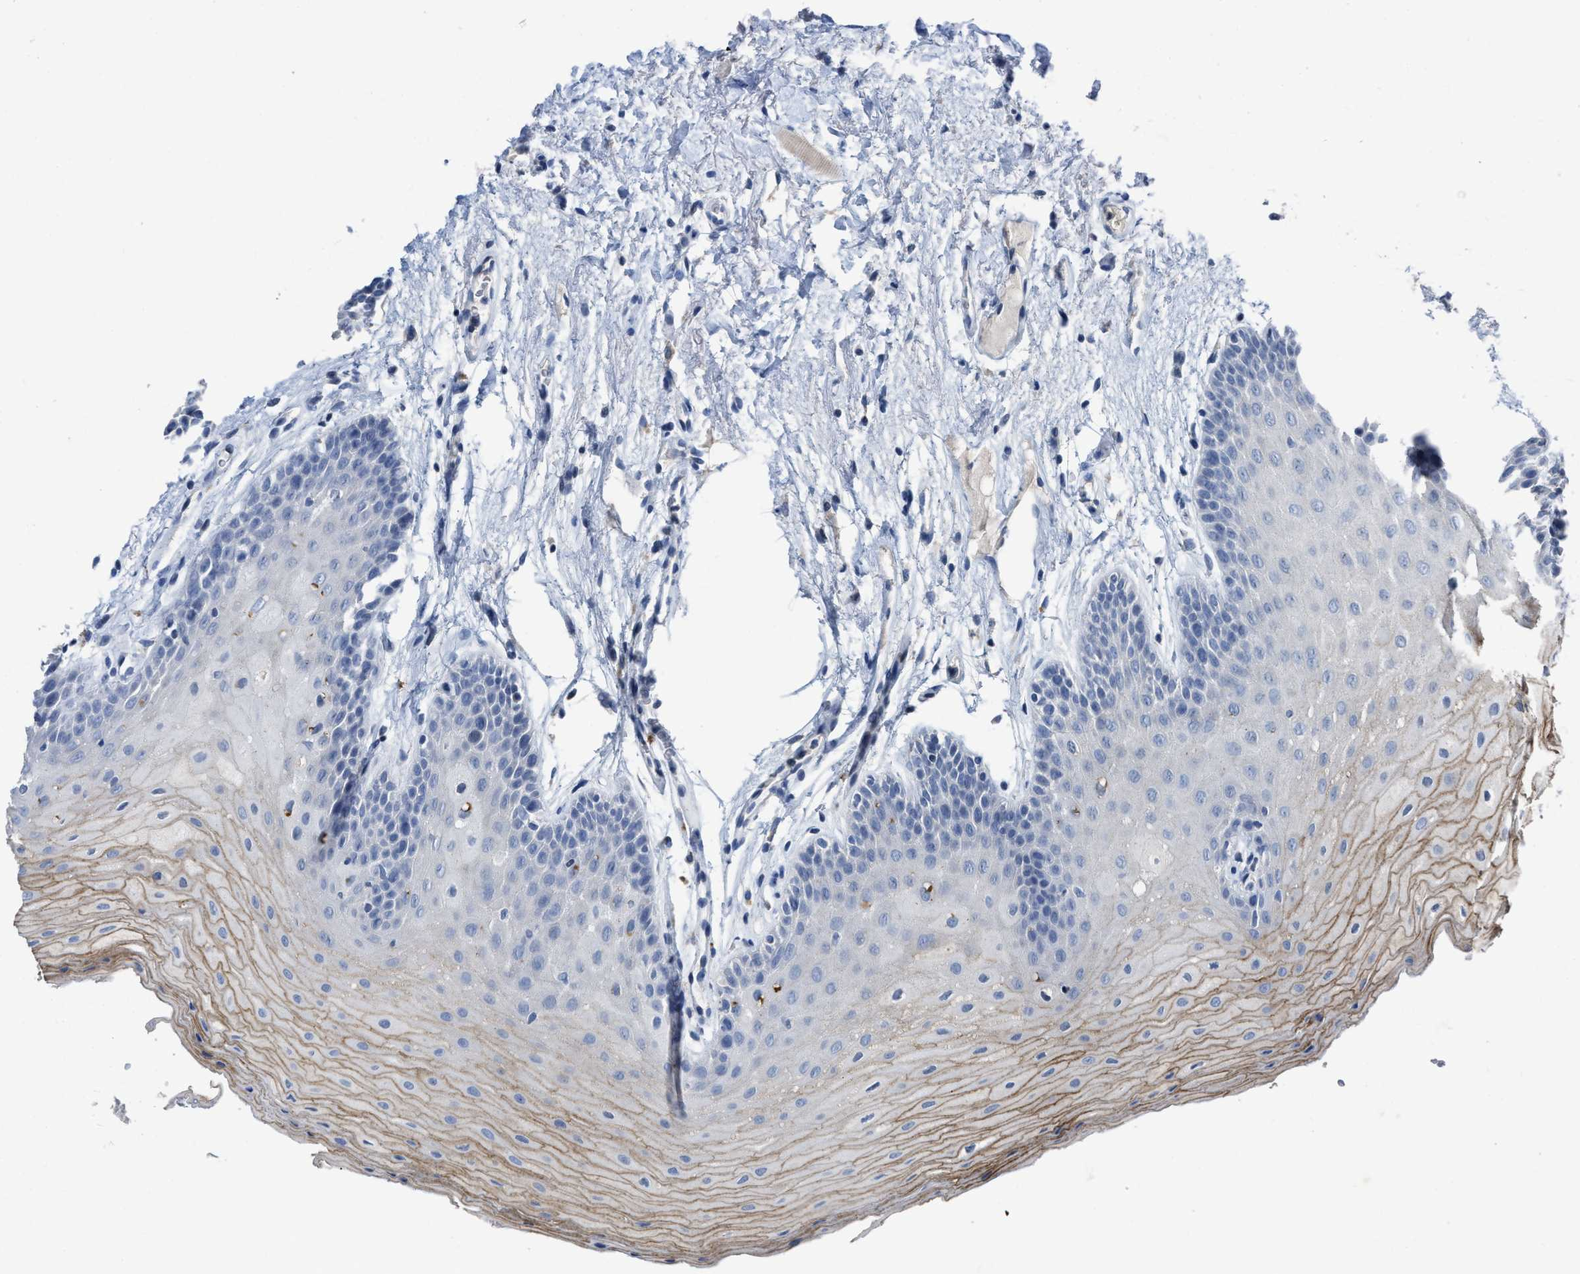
{"staining": {"intensity": "moderate", "quantity": "<25%", "location": "cytoplasmic/membranous"}, "tissue": "oral mucosa", "cell_type": "Squamous epithelial cells", "image_type": "normal", "snomed": [{"axis": "morphology", "description": "Normal tissue, NOS"}, {"axis": "morphology", "description": "Squamous cell carcinoma, NOS"}, {"axis": "topography", "description": "Oral tissue"}, {"axis": "topography", "description": "Head-Neck"}], "caption": "A low amount of moderate cytoplasmic/membranous expression is seen in about <25% of squamous epithelial cells in unremarkable oral mucosa.", "gene": "CEACAM5", "patient": {"sex": "male", "age": 71}}